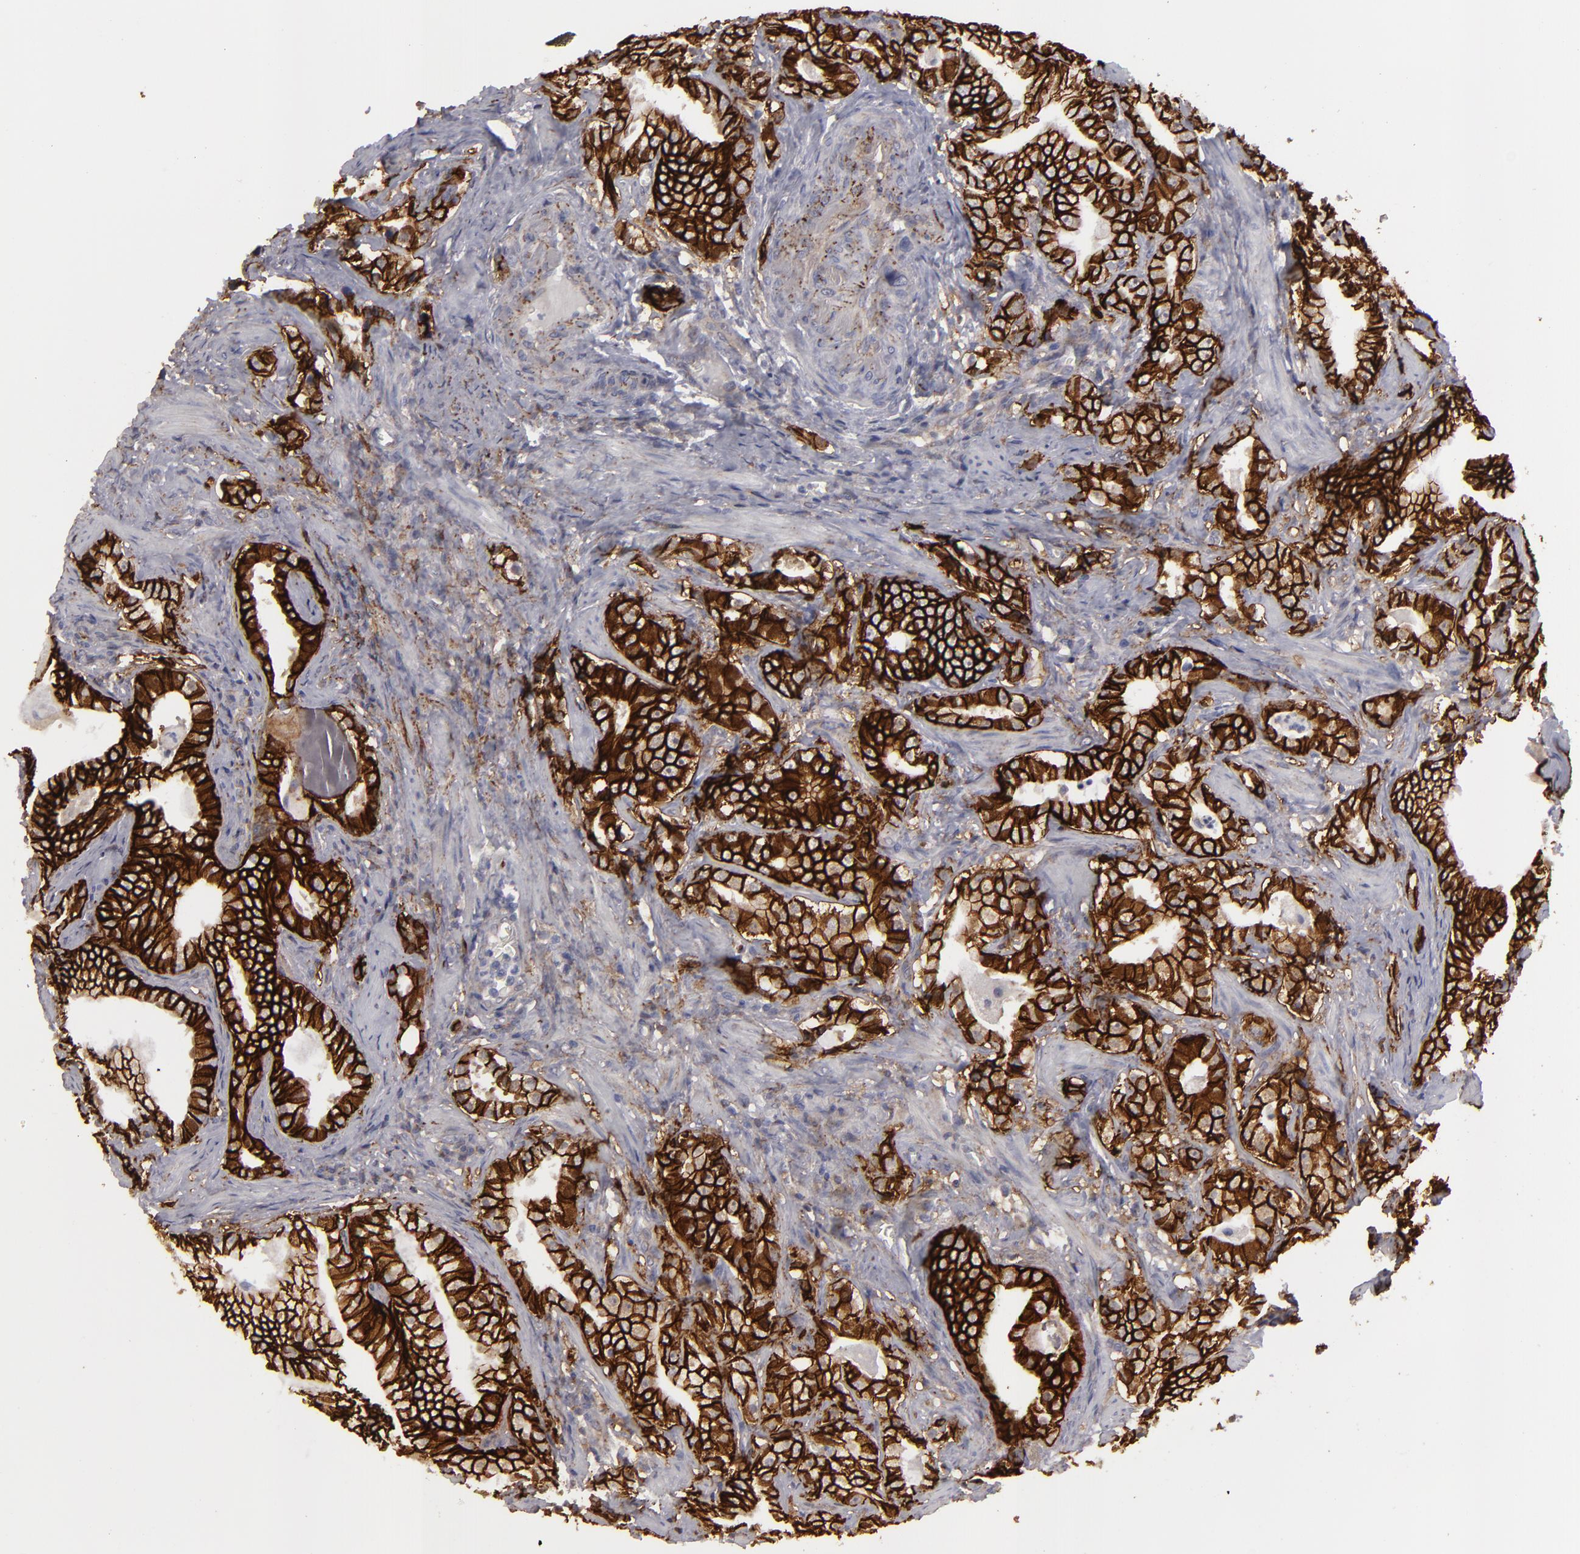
{"staining": {"intensity": "strong", "quantity": ">75%", "location": "cytoplasmic/membranous"}, "tissue": "prostate cancer", "cell_type": "Tumor cells", "image_type": "cancer", "snomed": [{"axis": "morphology", "description": "Adenocarcinoma, Low grade"}, {"axis": "topography", "description": "Prostate"}], "caption": "Protein expression by immunohistochemistry reveals strong cytoplasmic/membranous staining in about >75% of tumor cells in prostate cancer (adenocarcinoma (low-grade)).", "gene": "ALCAM", "patient": {"sex": "male", "age": 59}}